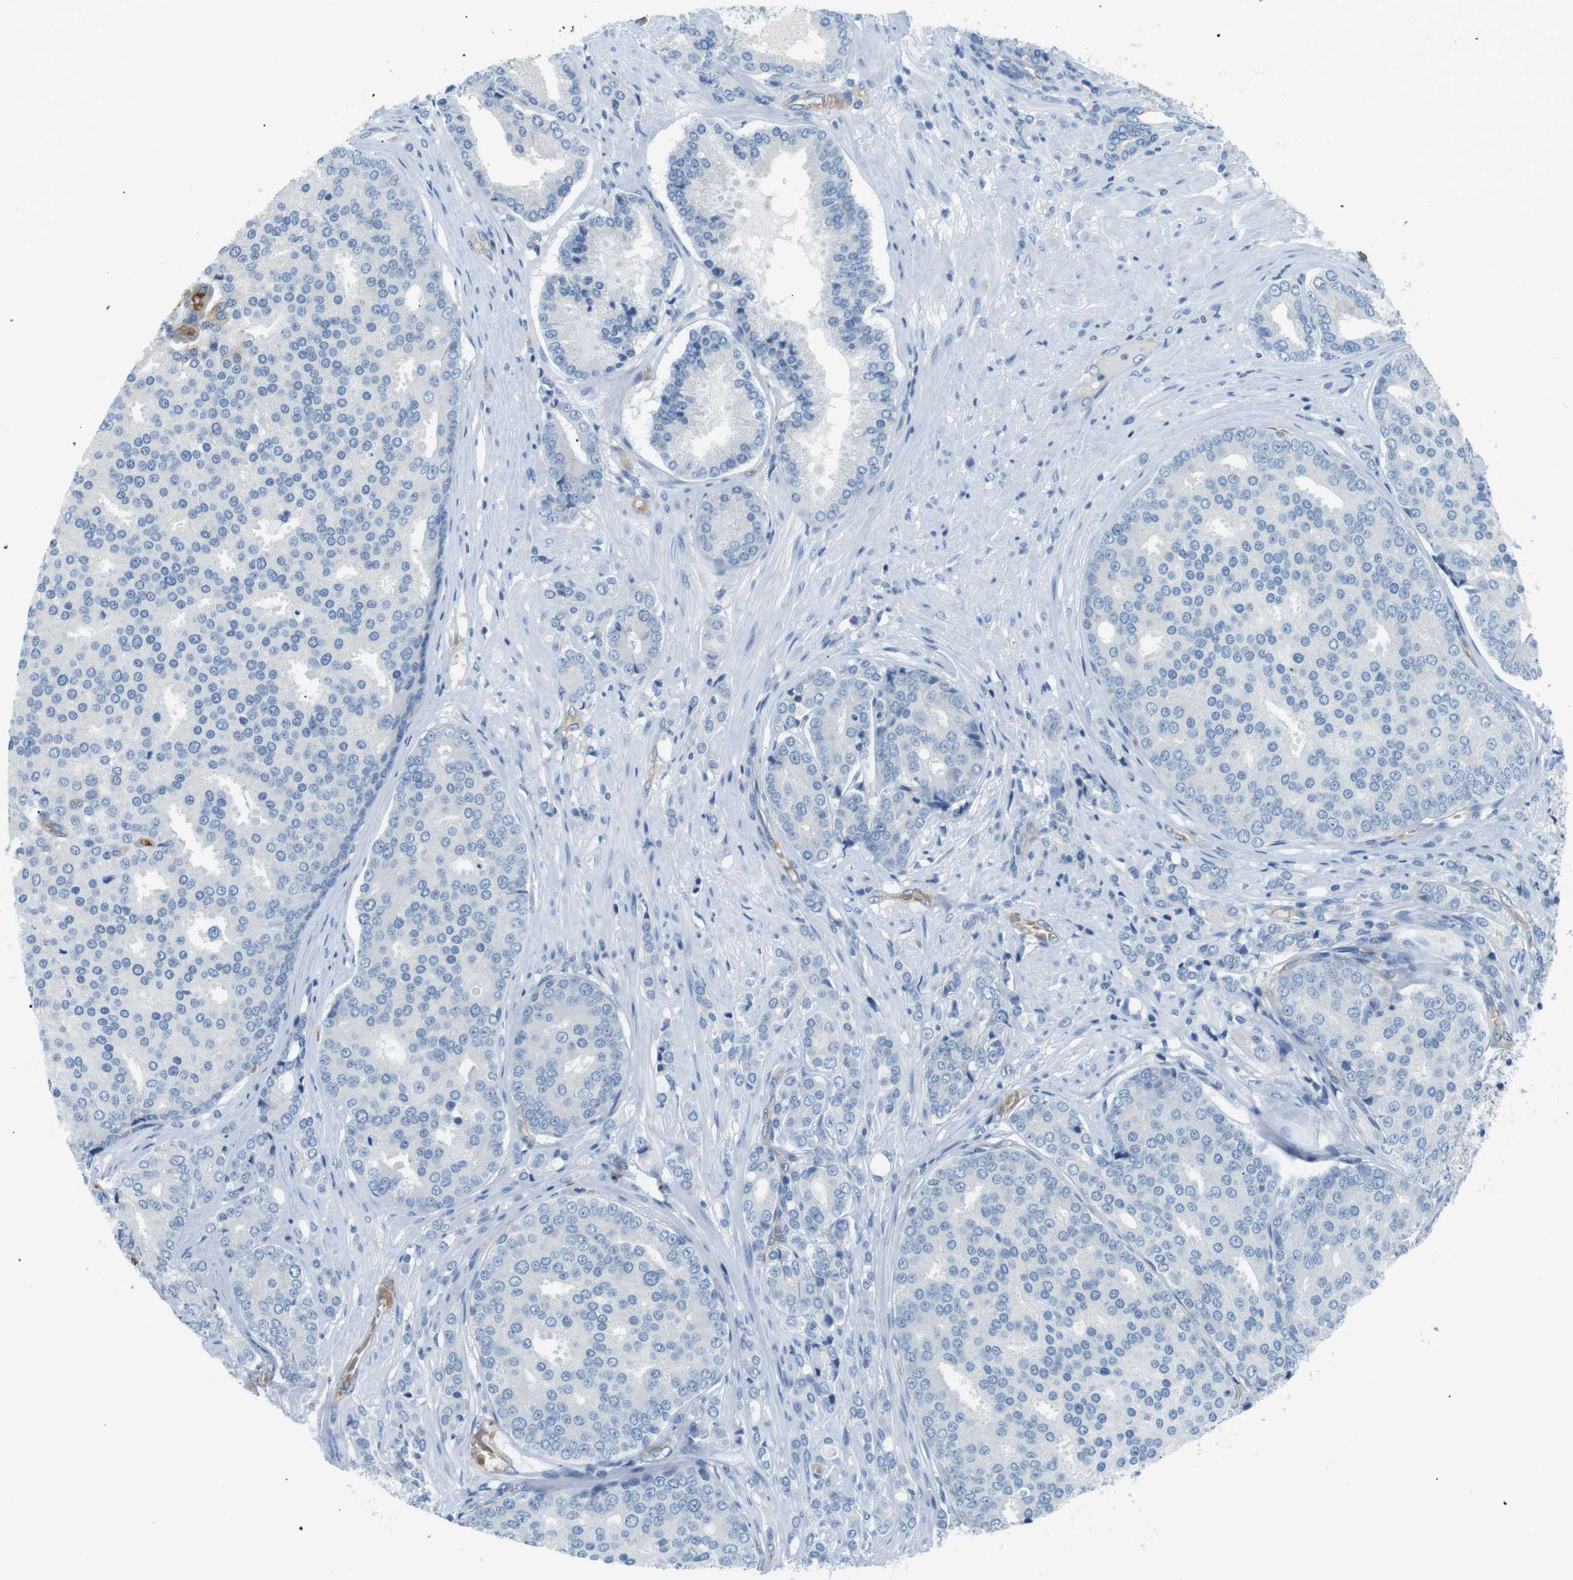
{"staining": {"intensity": "negative", "quantity": "none", "location": "none"}, "tissue": "prostate cancer", "cell_type": "Tumor cells", "image_type": "cancer", "snomed": [{"axis": "morphology", "description": "Adenocarcinoma, High grade"}, {"axis": "topography", "description": "Prostate"}], "caption": "High power microscopy histopathology image of an immunohistochemistry image of prostate cancer, revealing no significant positivity in tumor cells.", "gene": "ADCY10", "patient": {"sex": "male", "age": 50}}